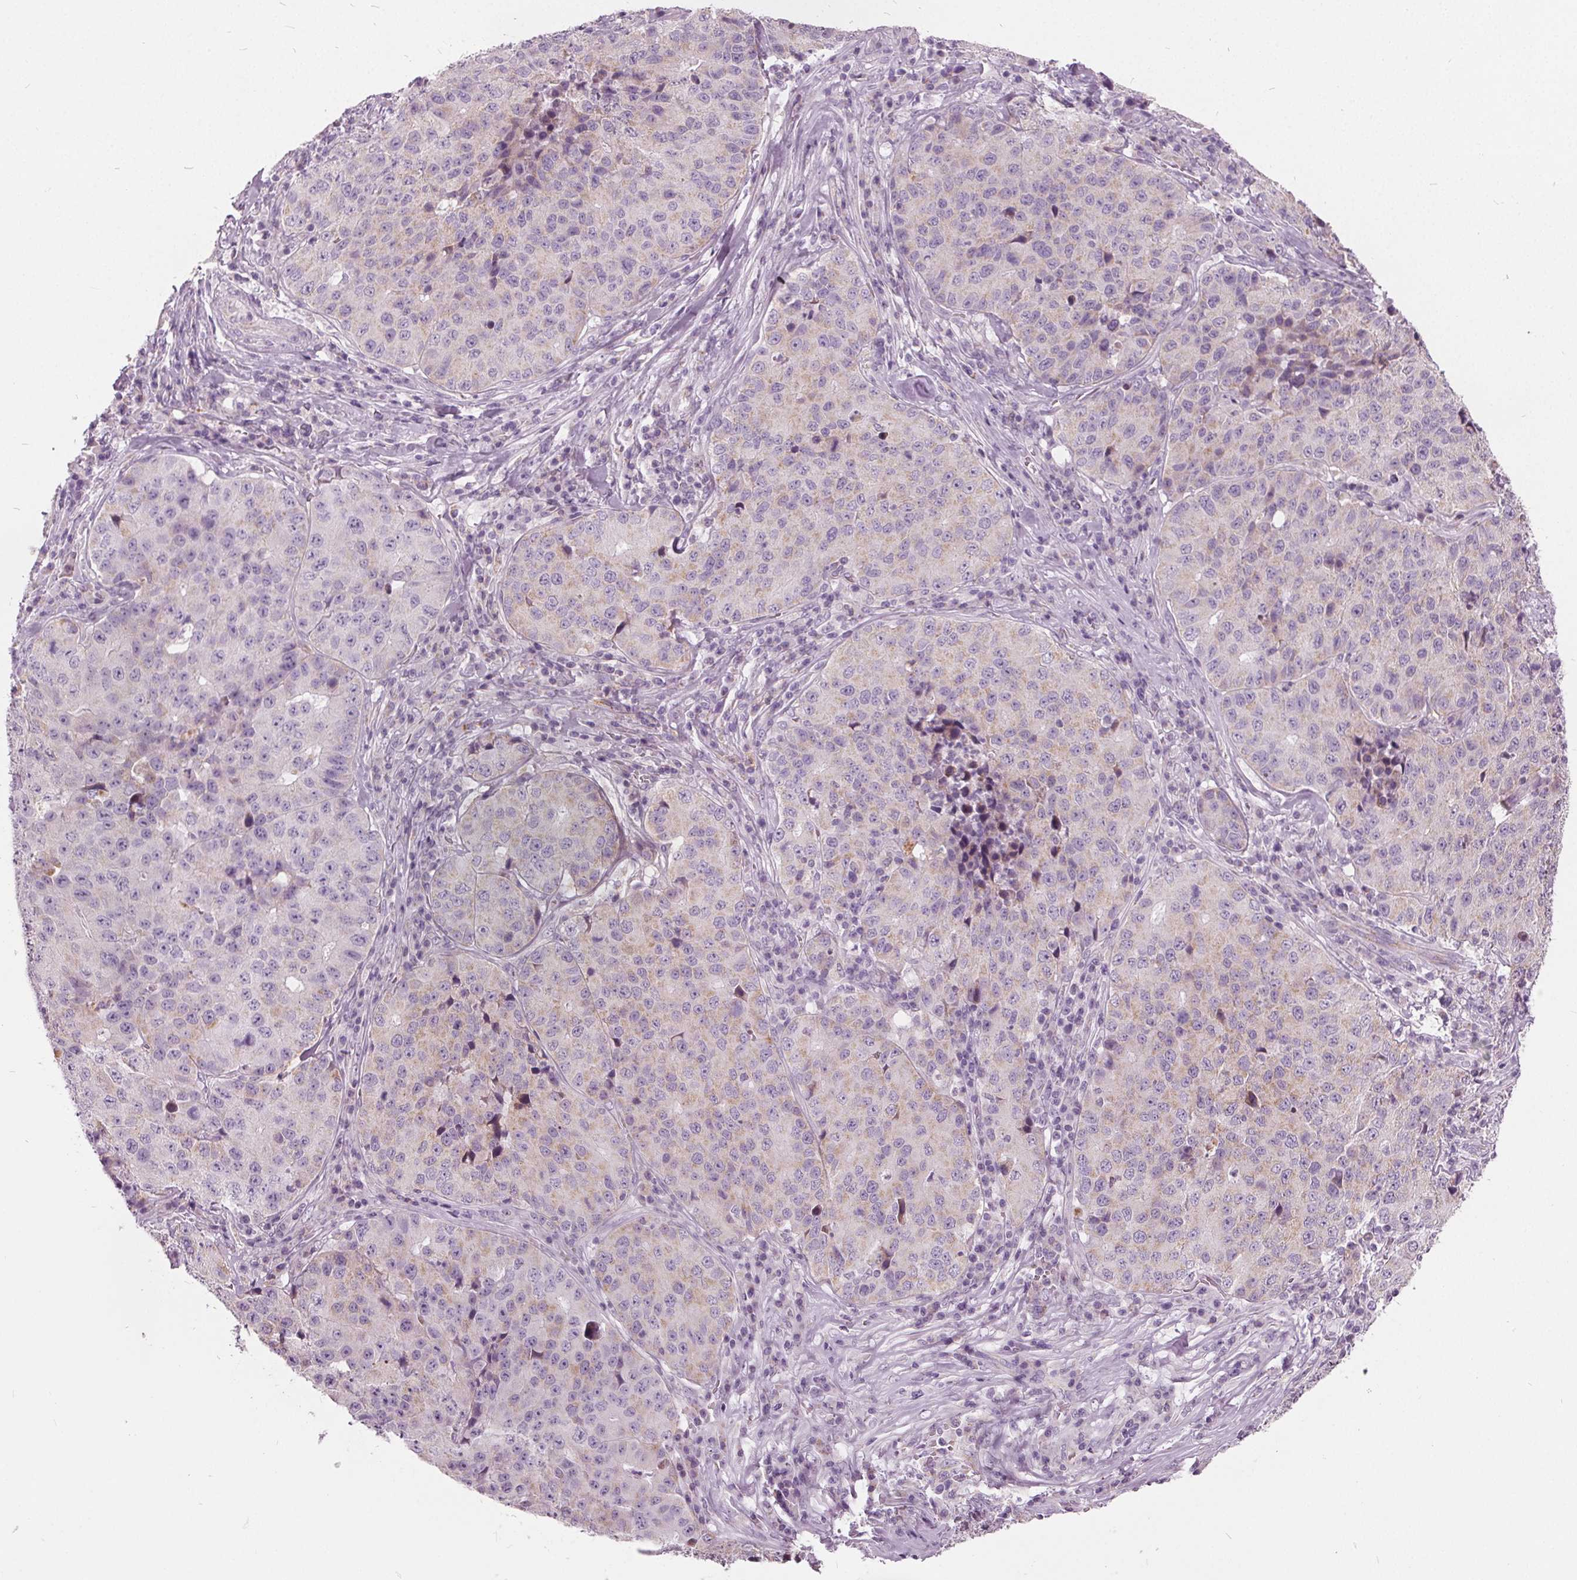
{"staining": {"intensity": "weak", "quantity": "<25%", "location": "cytoplasmic/membranous"}, "tissue": "stomach cancer", "cell_type": "Tumor cells", "image_type": "cancer", "snomed": [{"axis": "morphology", "description": "Adenocarcinoma, NOS"}, {"axis": "topography", "description": "Stomach"}], "caption": "A high-resolution micrograph shows IHC staining of stomach adenocarcinoma, which exhibits no significant staining in tumor cells. (Brightfield microscopy of DAB (3,3'-diaminobenzidine) immunohistochemistry at high magnification).", "gene": "ECI2", "patient": {"sex": "male", "age": 71}}